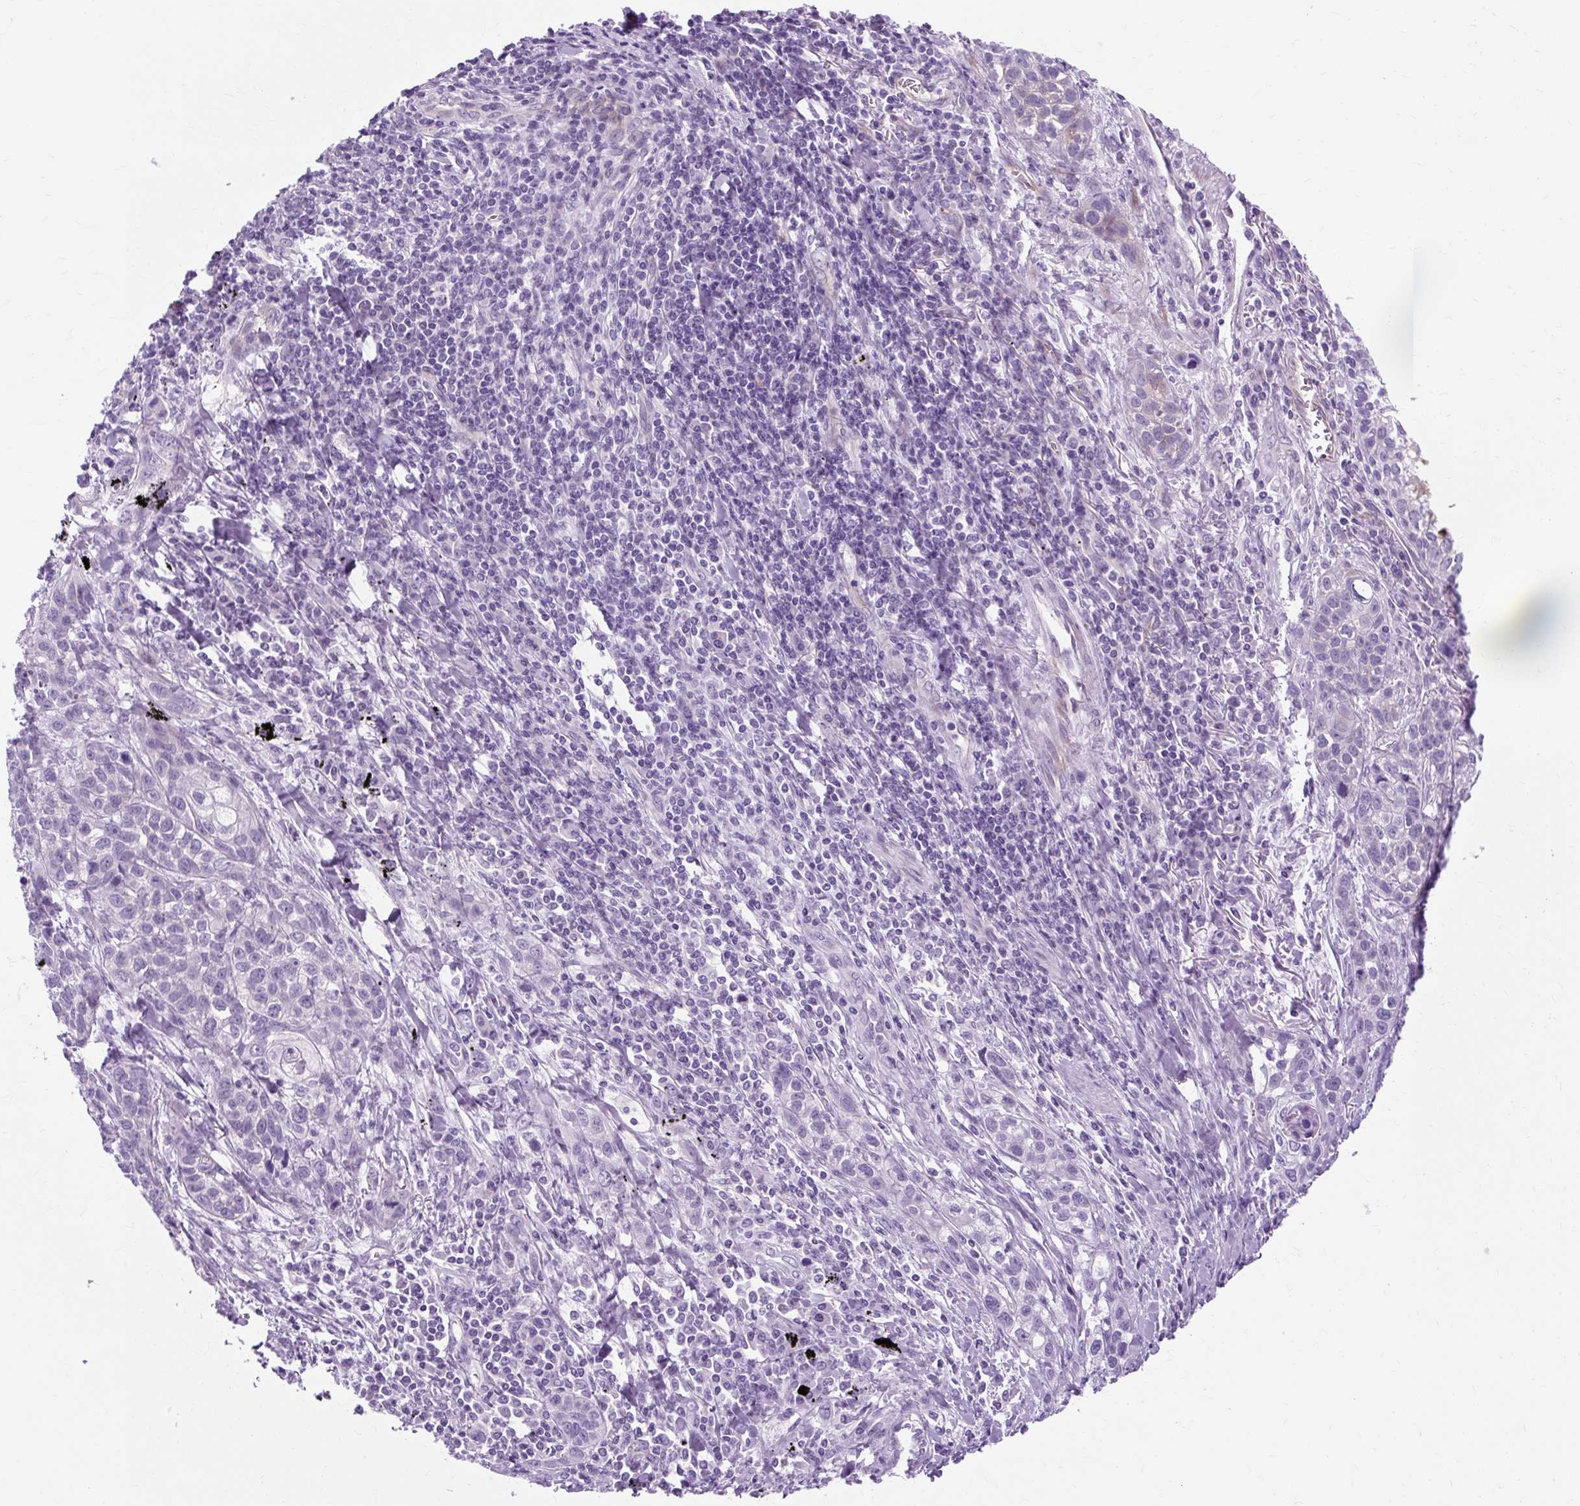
{"staining": {"intensity": "negative", "quantity": "none", "location": "none"}, "tissue": "lung cancer", "cell_type": "Tumor cells", "image_type": "cancer", "snomed": [{"axis": "morphology", "description": "Squamous cell carcinoma, NOS"}, {"axis": "topography", "description": "Lung"}], "caption": "This is an immunohistochemistry micrograph of lung cancer (squamous cell carcinoma). There is no positivity in tumor cells.", "gene": "TMEM89", "patient": {"sex": "male", "age": 74}}